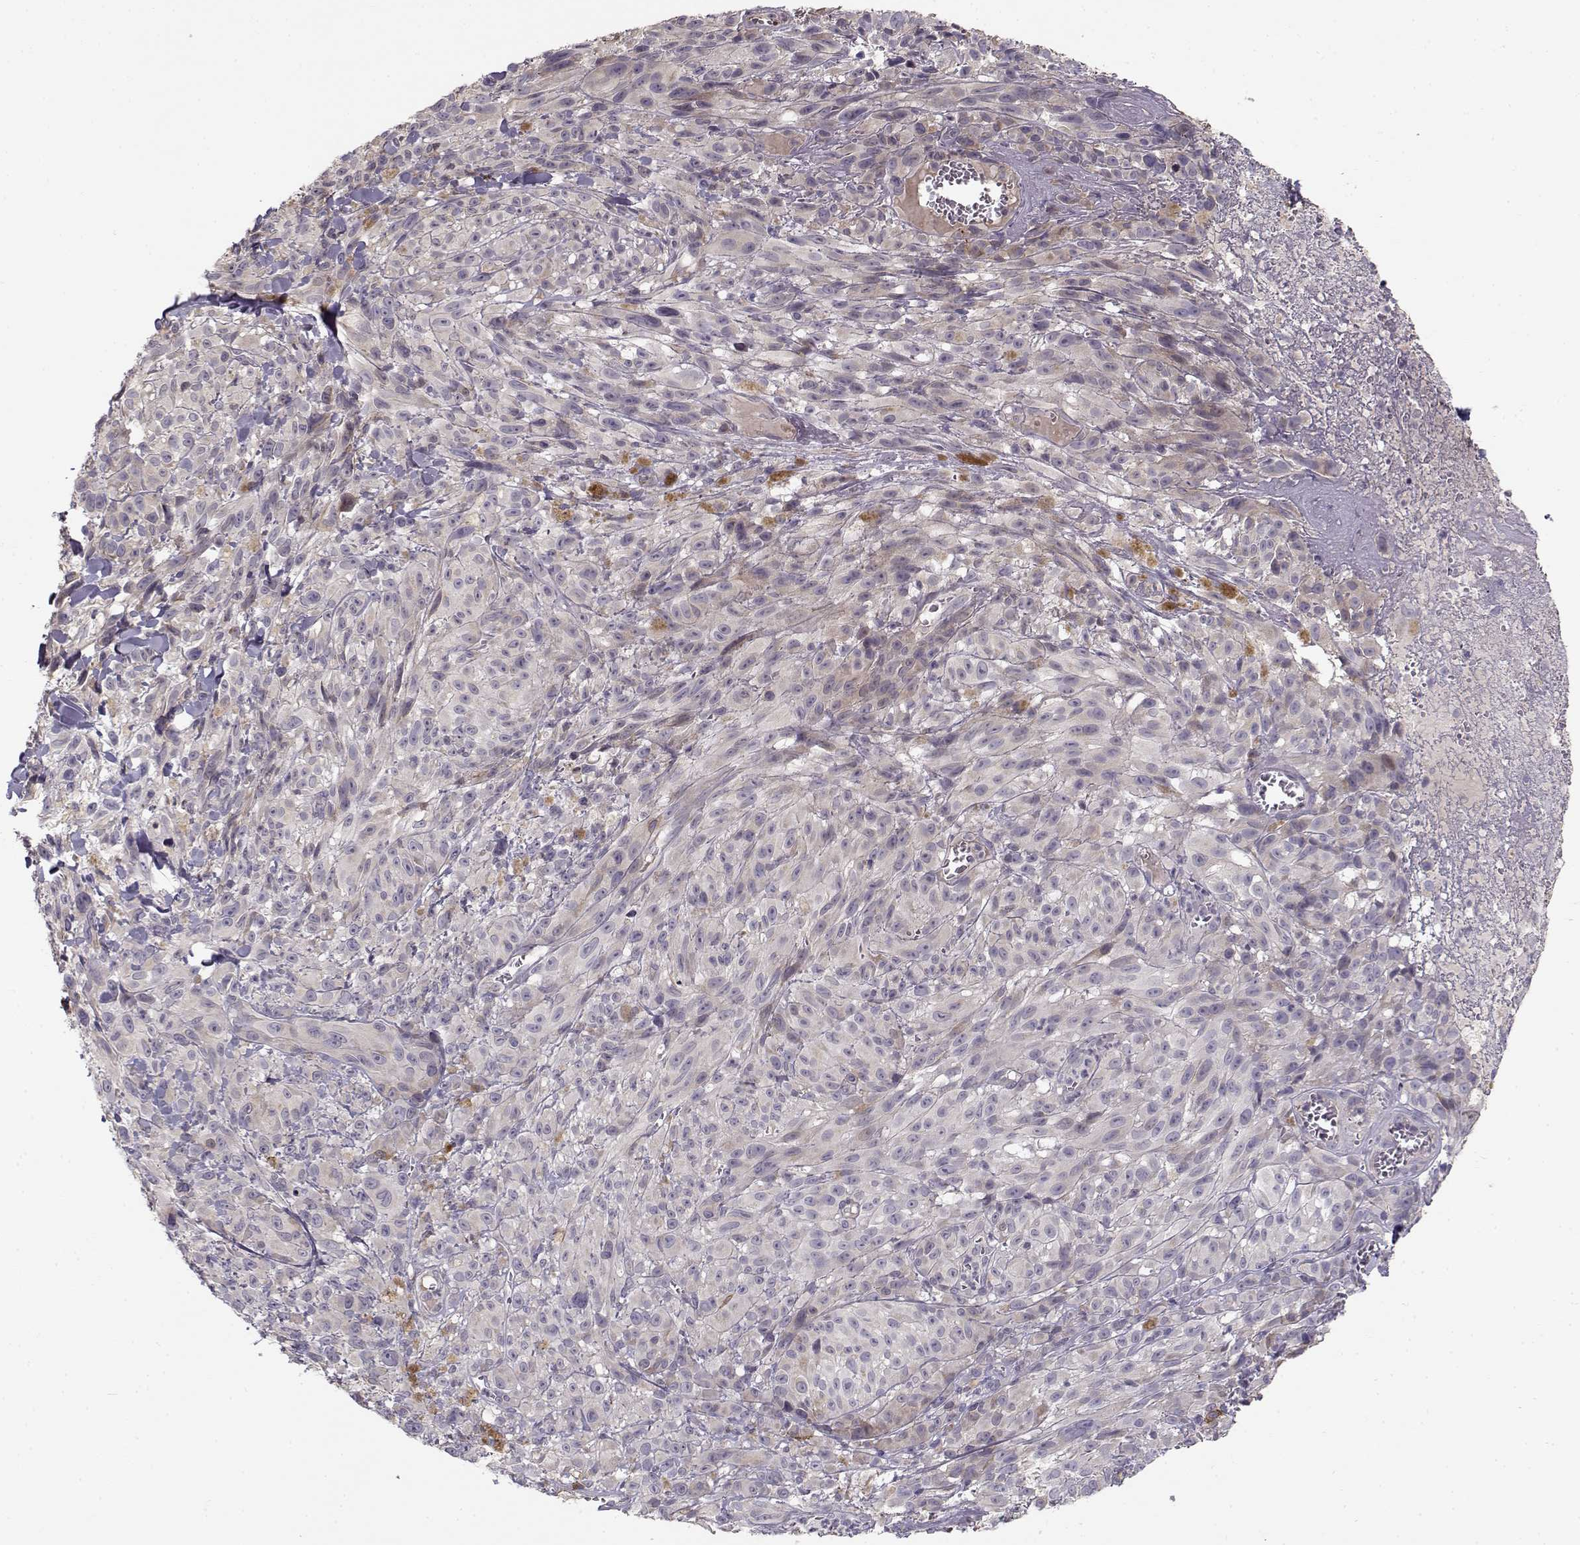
{"staining": {"intensity": "negative", "quantity": "none", "location": "none"}, "tissue": "melanoma", "cell_type": "Tumor cells", "image_type": "cancer", "snomed": [{"axis": "morphology", "description": "Malignant melanoma, NOS"}, {"axis": "topography", "description": "Skin"}], "caption": "A photomicrograph of human malignant melanoma is negative for staining in tumor cells.", "gene": "ENTPD8", "patient": {"sex": "male", "age": 83}}